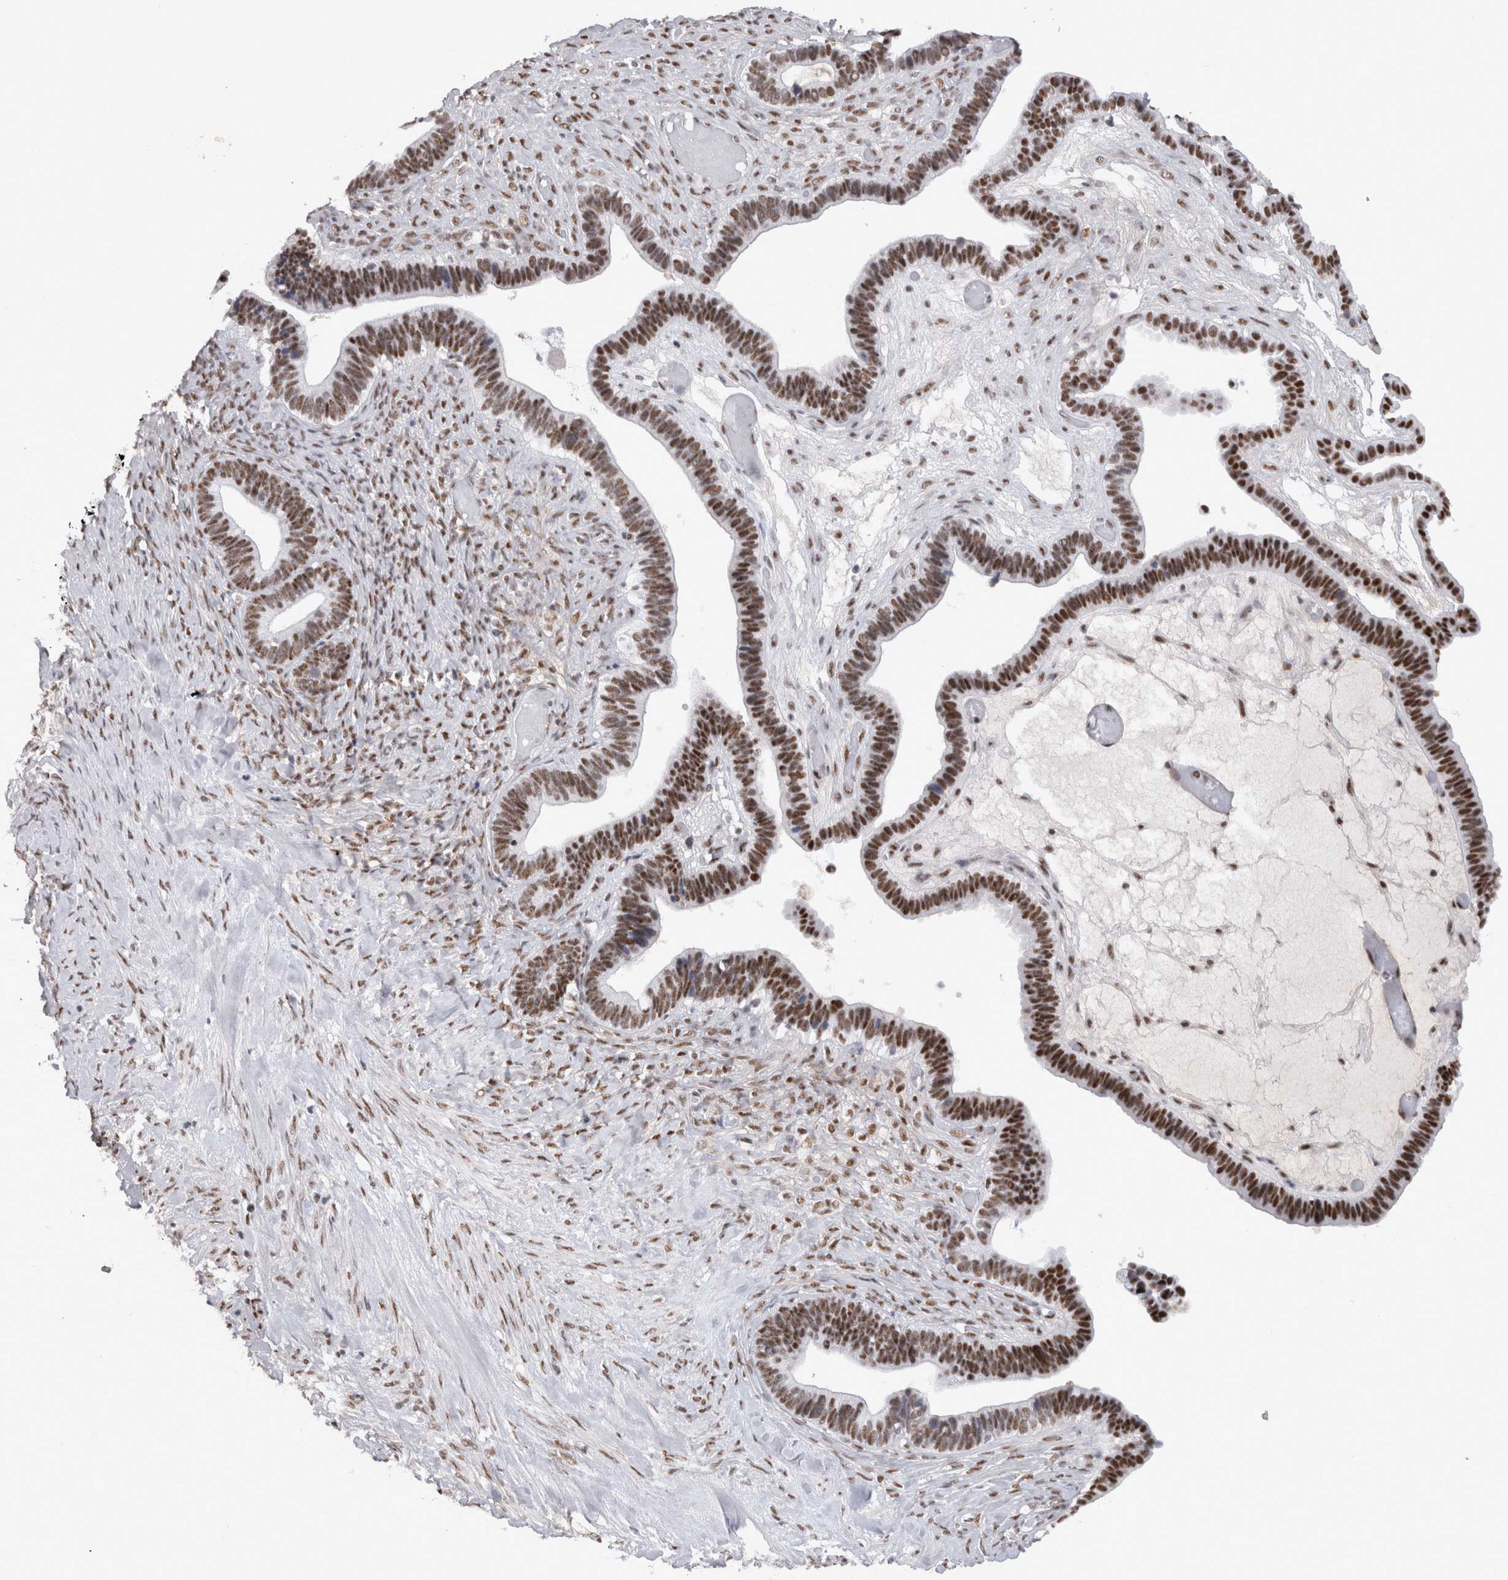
{"staining": {"intensity": "strong", "quantity": ">75%", "location": "nuclear"}, "tissue": "ovarian cancer", "cell_type": "Tumor cells", "image_type": "cancer", "snomed": [{"axis": "morphology", "description": "Cystadenocarcinoma, serous, NOS"}, {"axis": "topography", "description": "Ovary"}], "caption": "Protein expression analysis of human ovarian serous cystadenocarcinoma reveals strong nuclear positivity in approximately >75% of tumor cells.", "gene": "API5", "patient": {"sex": "female", "age": 56}}